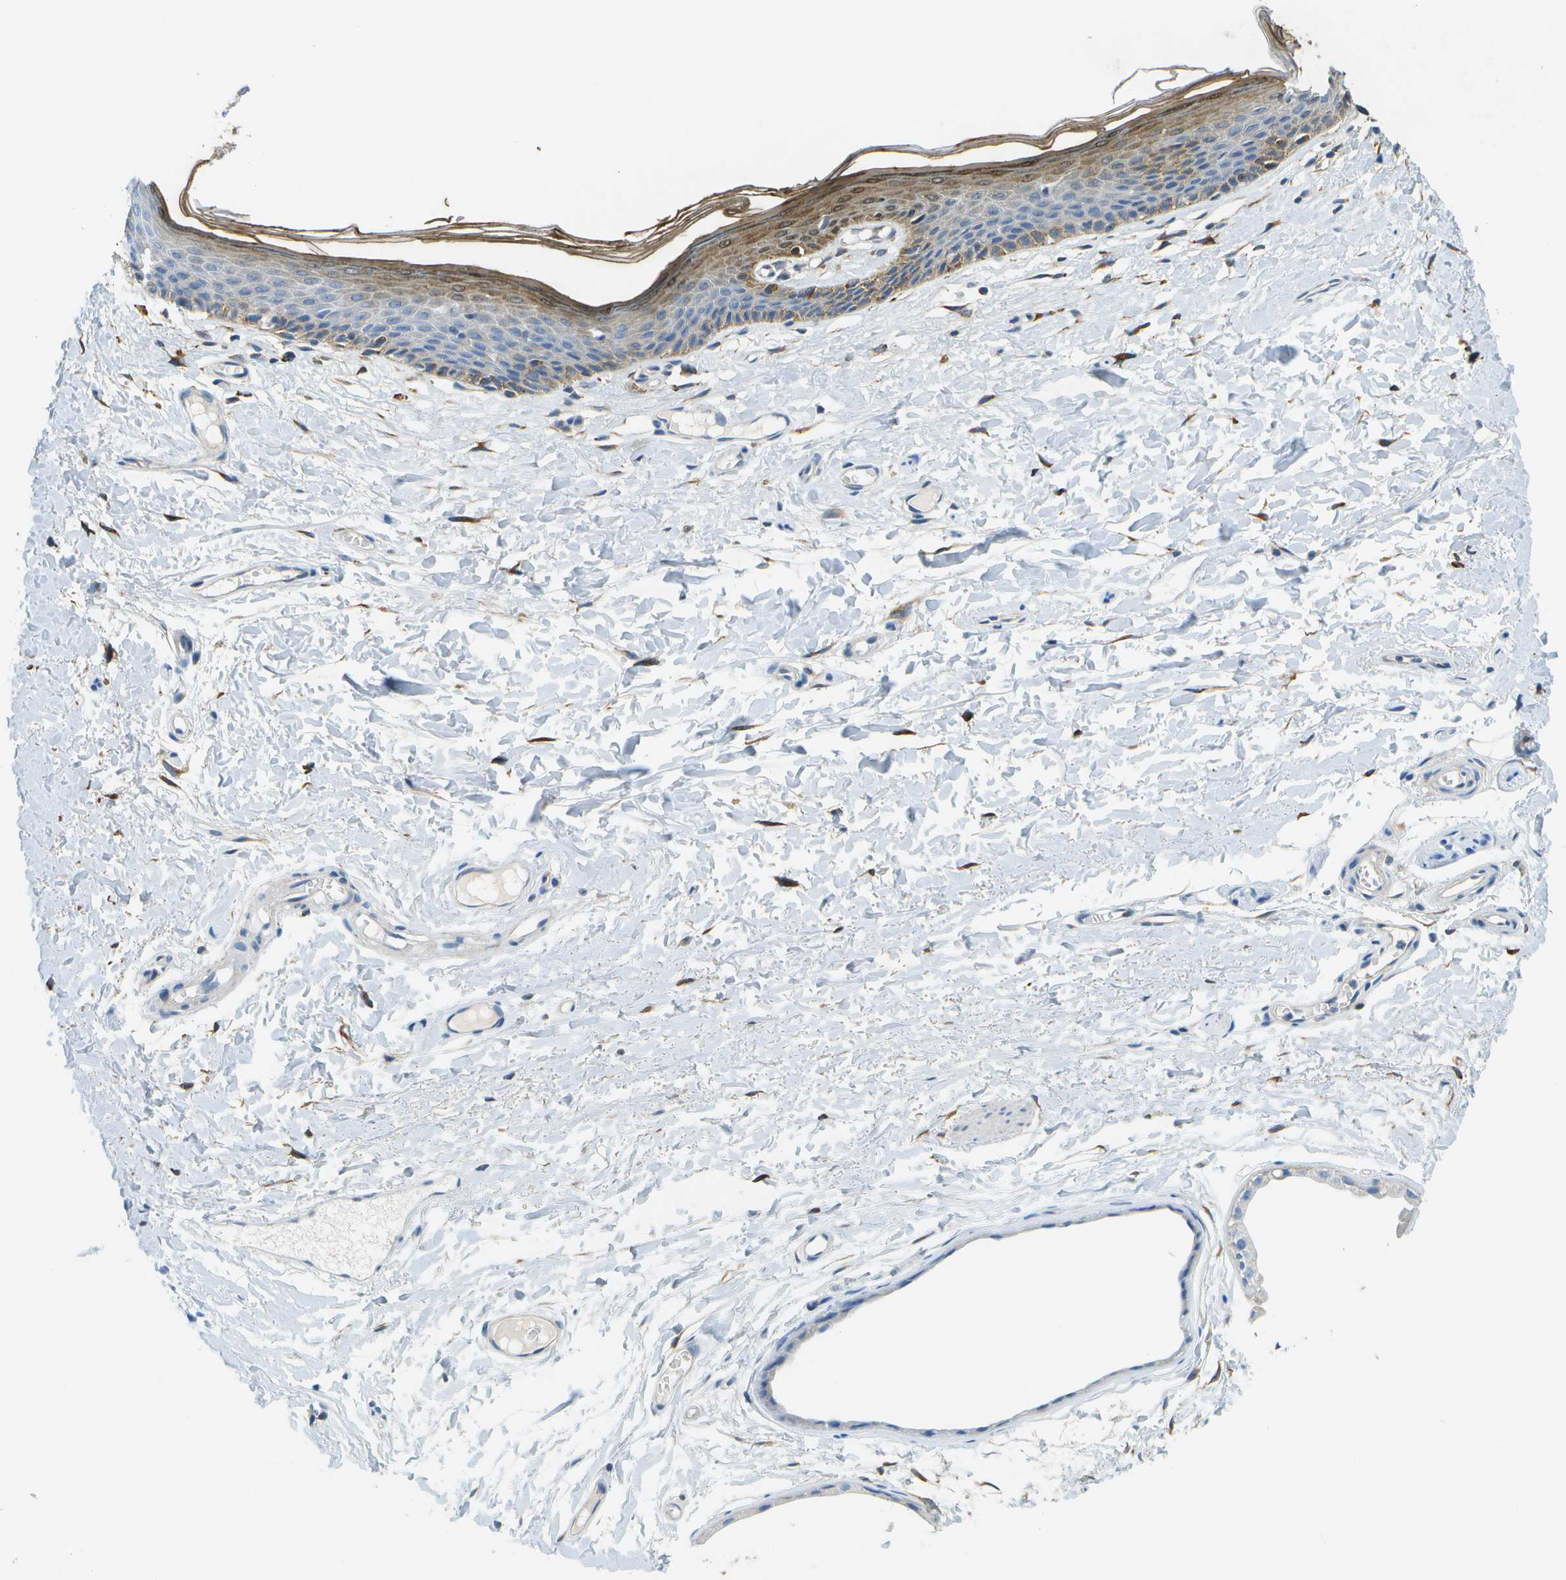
{"staining": {"intensity": "weak", "quantity": "25%-75%", "location": "cytoplasmic/membranous"}, "tissue": "skin", "cell_type": "Epidermal cells", "image_type": "normal", "snomed": [{"axis": "morphology", "description": "Normal tissue, NOS"}, {"axis": "topography", "description": "Vulva"}], "caption": "Brown immunohistochemical staining in normal human skin reveals weak cytoplasmic/membranous expression in approximately 25%-75% of epidermal cells.", "gene": "PTGIS", "patient": {"sex": "female", "age": 54}}